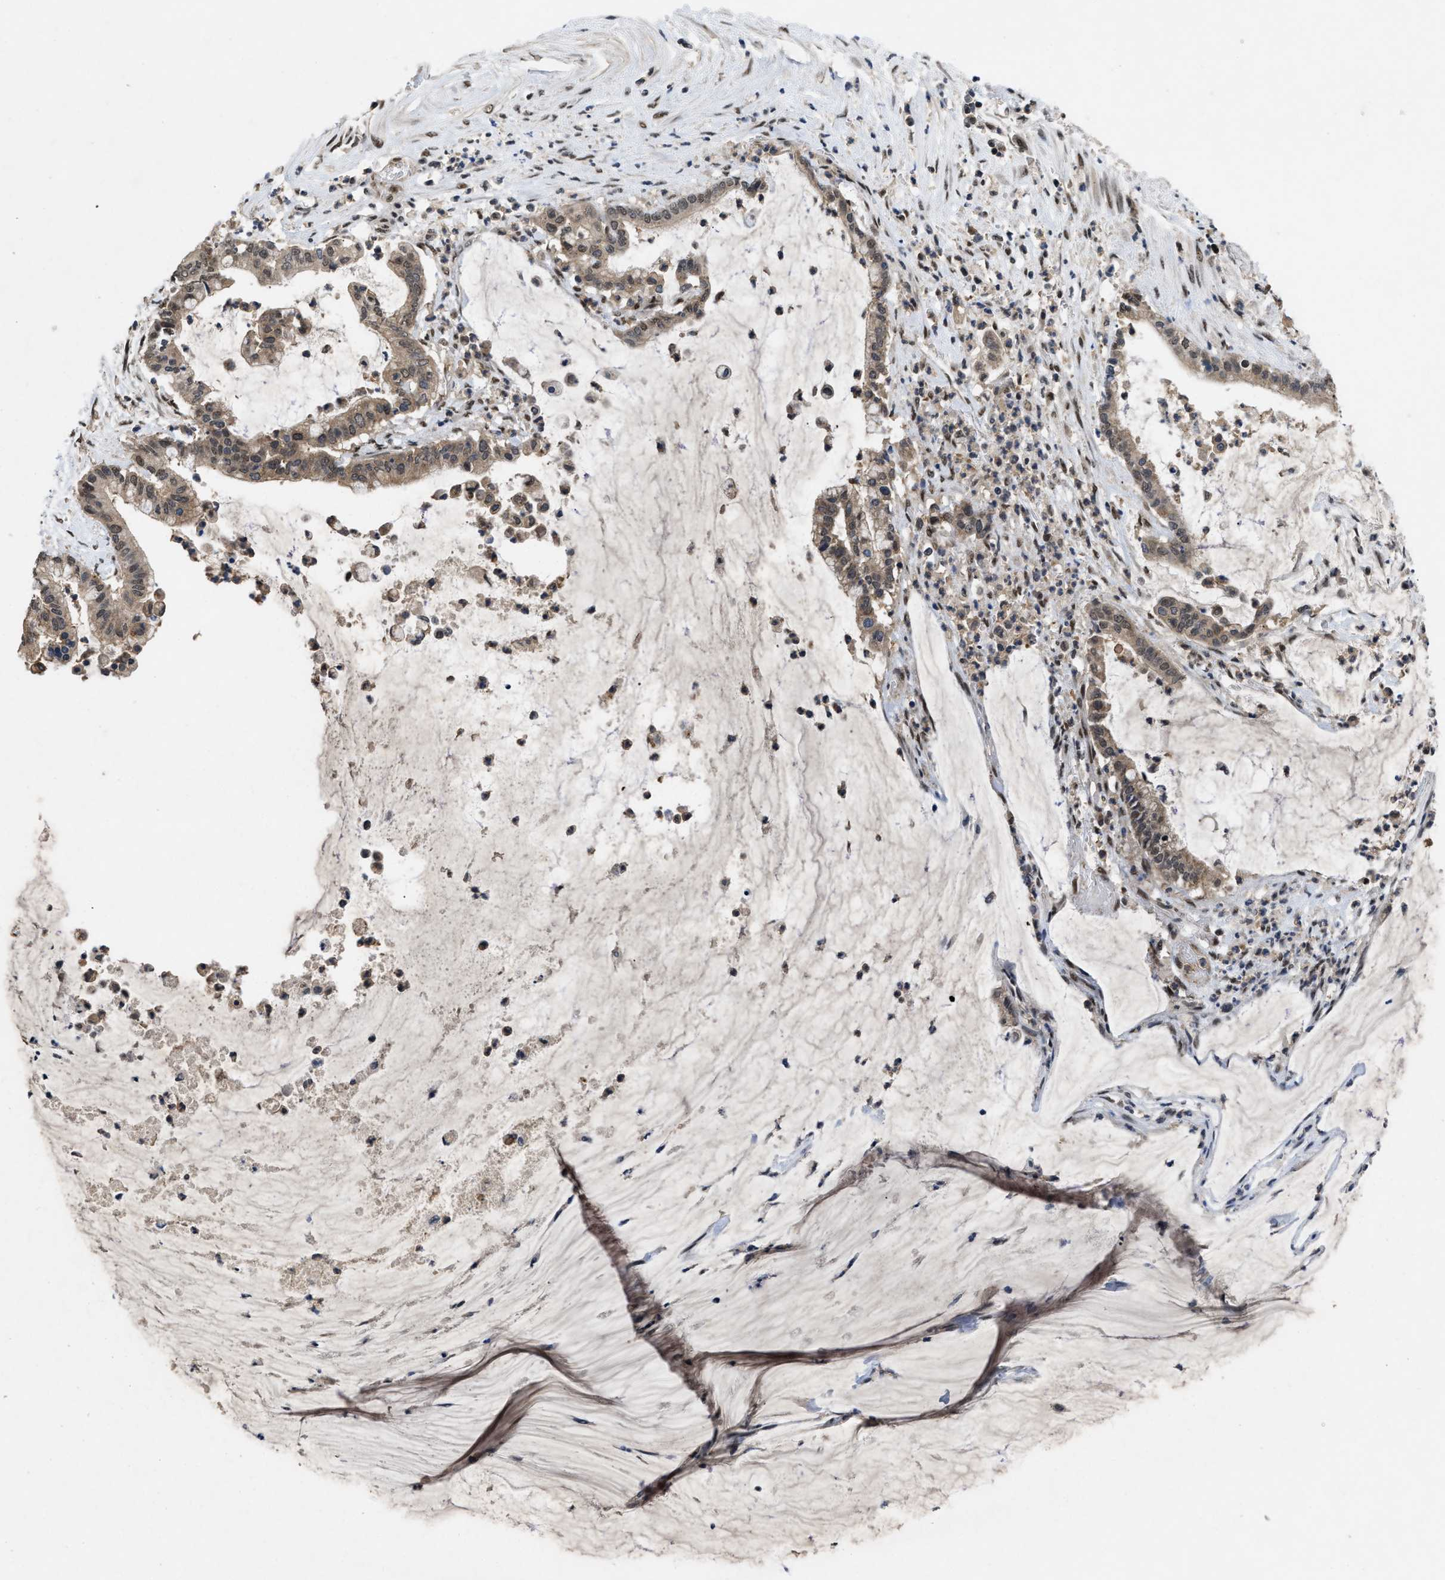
{"staining": {"intensity": "weak", "quantity": ">75%", "location": "cytoplasmic/membranous"}, "tissue": "pancreatic cancer", "cell_type": "Tumor cells", "image_type": "cancer", "snomed": [{"axis": "morphology", "description": "Adenocarcinoma, NOS"}, {"axis": "topography", "description": "Pancreas"}], "caption": "A photomicrograph of adenocarcinoma (pancreatic) stained for a protein reveals weak cytoplasmic/membranous brown staining in tumor cells. (DAB (3,3'-diaminobenzidine) IHC with brightfield microscopy, high magnification).", "gene": "ZNF346", "patient": {"sex": "male", "age": 41}}